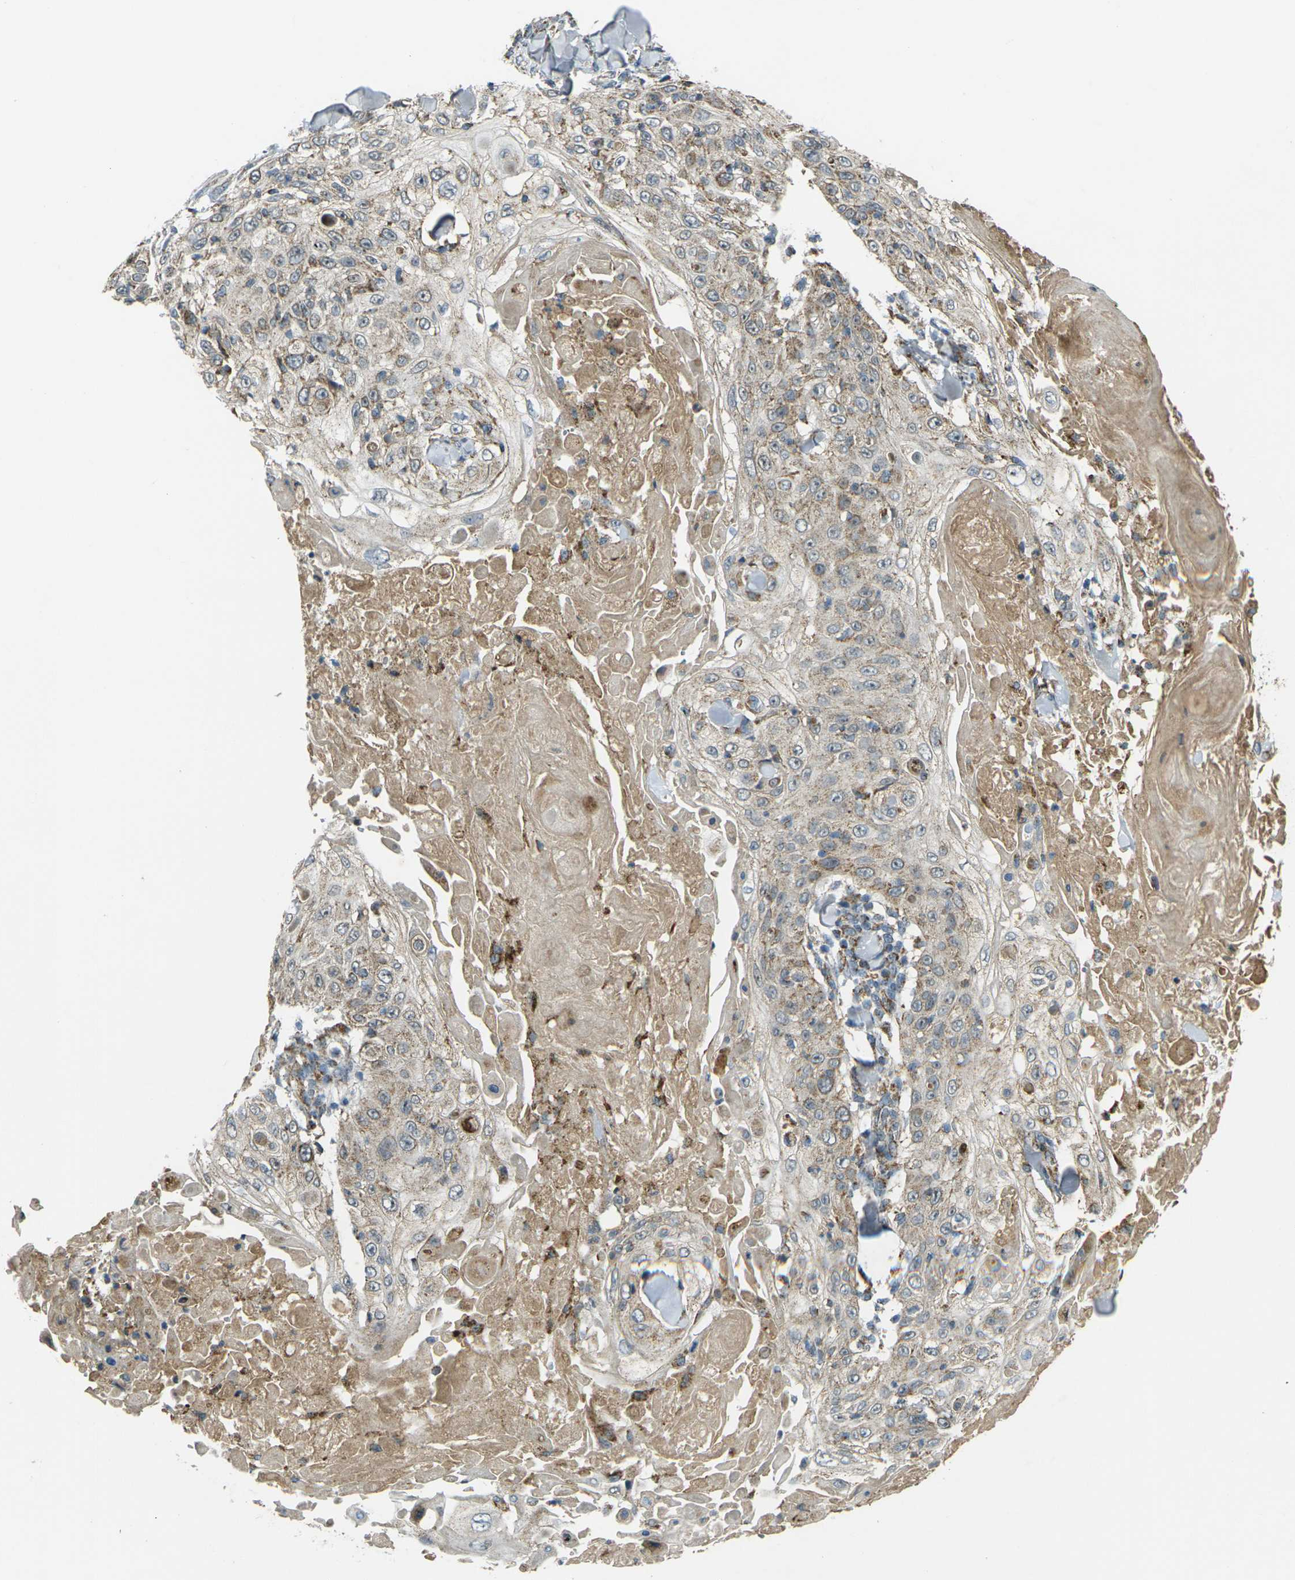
{"staining": {"intensity": "weak", "quantity": ">75%", "location": "cytoplasmic/membranous"}, "tissue": "skin cancer", "cell_type": "Tumor cells", "image_type": "cancer", "snomed": [{"axis": "morphology", "description": "Squamous cell carcinoma, NOS"}, {"axis": "topography", "description": "Skin"}], "caption": "DAB (3,3'-diaminobenzidine) immunohistochemical staining of squamous cell carcinoma (skin) demonstrates weak cytoplasmic/membranous protein positivity in approximately >75% of tumor cells. The staining was performed using DAB to visualize the protein expression in brown, while the nuclei were stained in blue with hematoxylin (Magnification: 20x).", "gene": "IGF1R", "patient": {"sex": "male", "age": 86}}